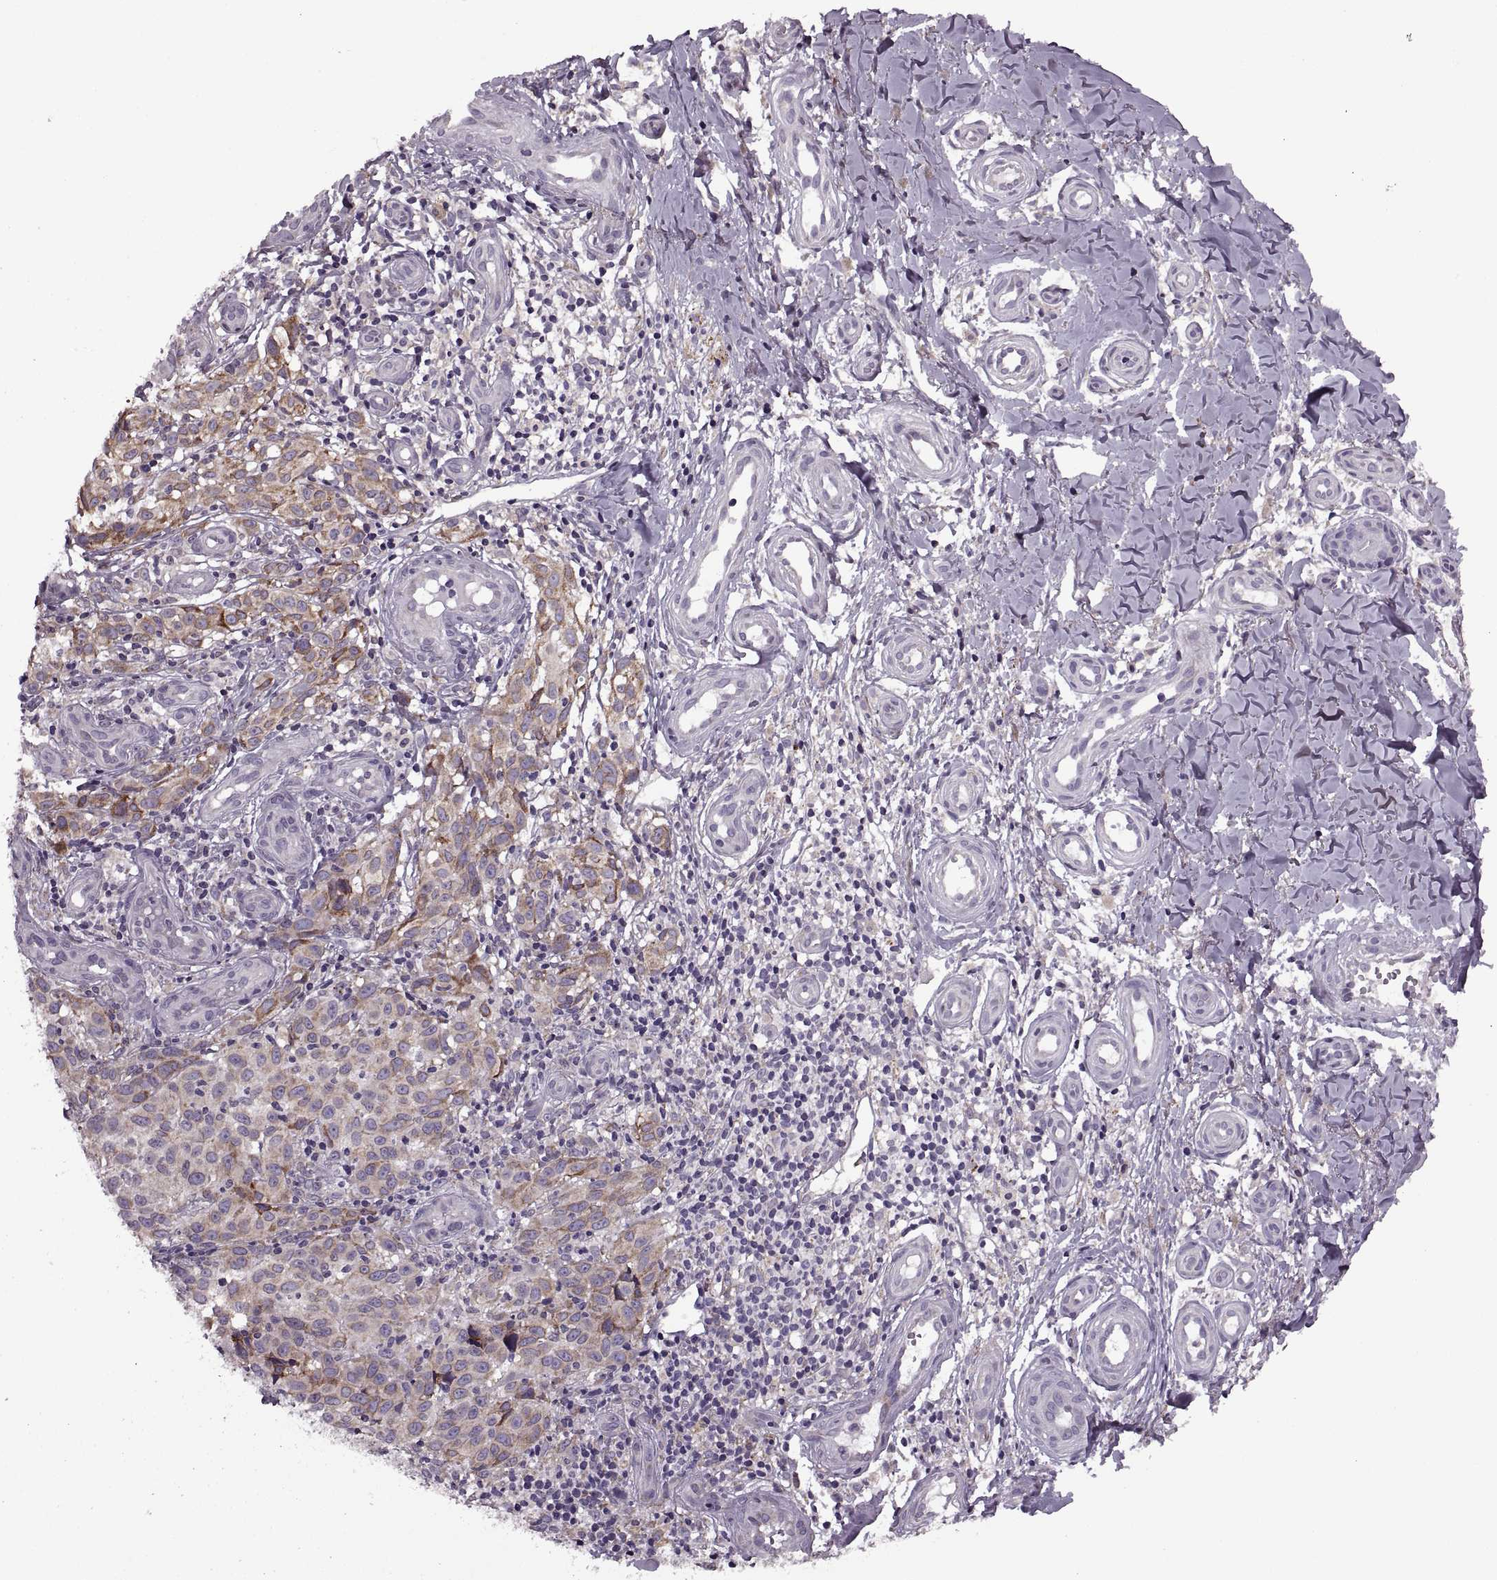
{"staining": {"intensity": "moderate", "quantity": "25%-75%", "location": "cytoplasmic/membranous"}, "tissue": "melanoma", "cell_type": "Tumor cells", "image_type": "cancer", "snomed": [{"axis": "morphology", "description": "Malignant melanoma, NOS"}, {"axis": "topography", "description": "Skin"}], "caption": "Malignant melanoma stained with DAB (3,3'-diaminobenzidine) immunohistochemistry (IHC) shows medium levels of moderate cytoplasmic/membranous staining in approximately 25%-75% of tumor cells.", "gene": "LETM2", "patient": {"sex": "female", "age": 53}}